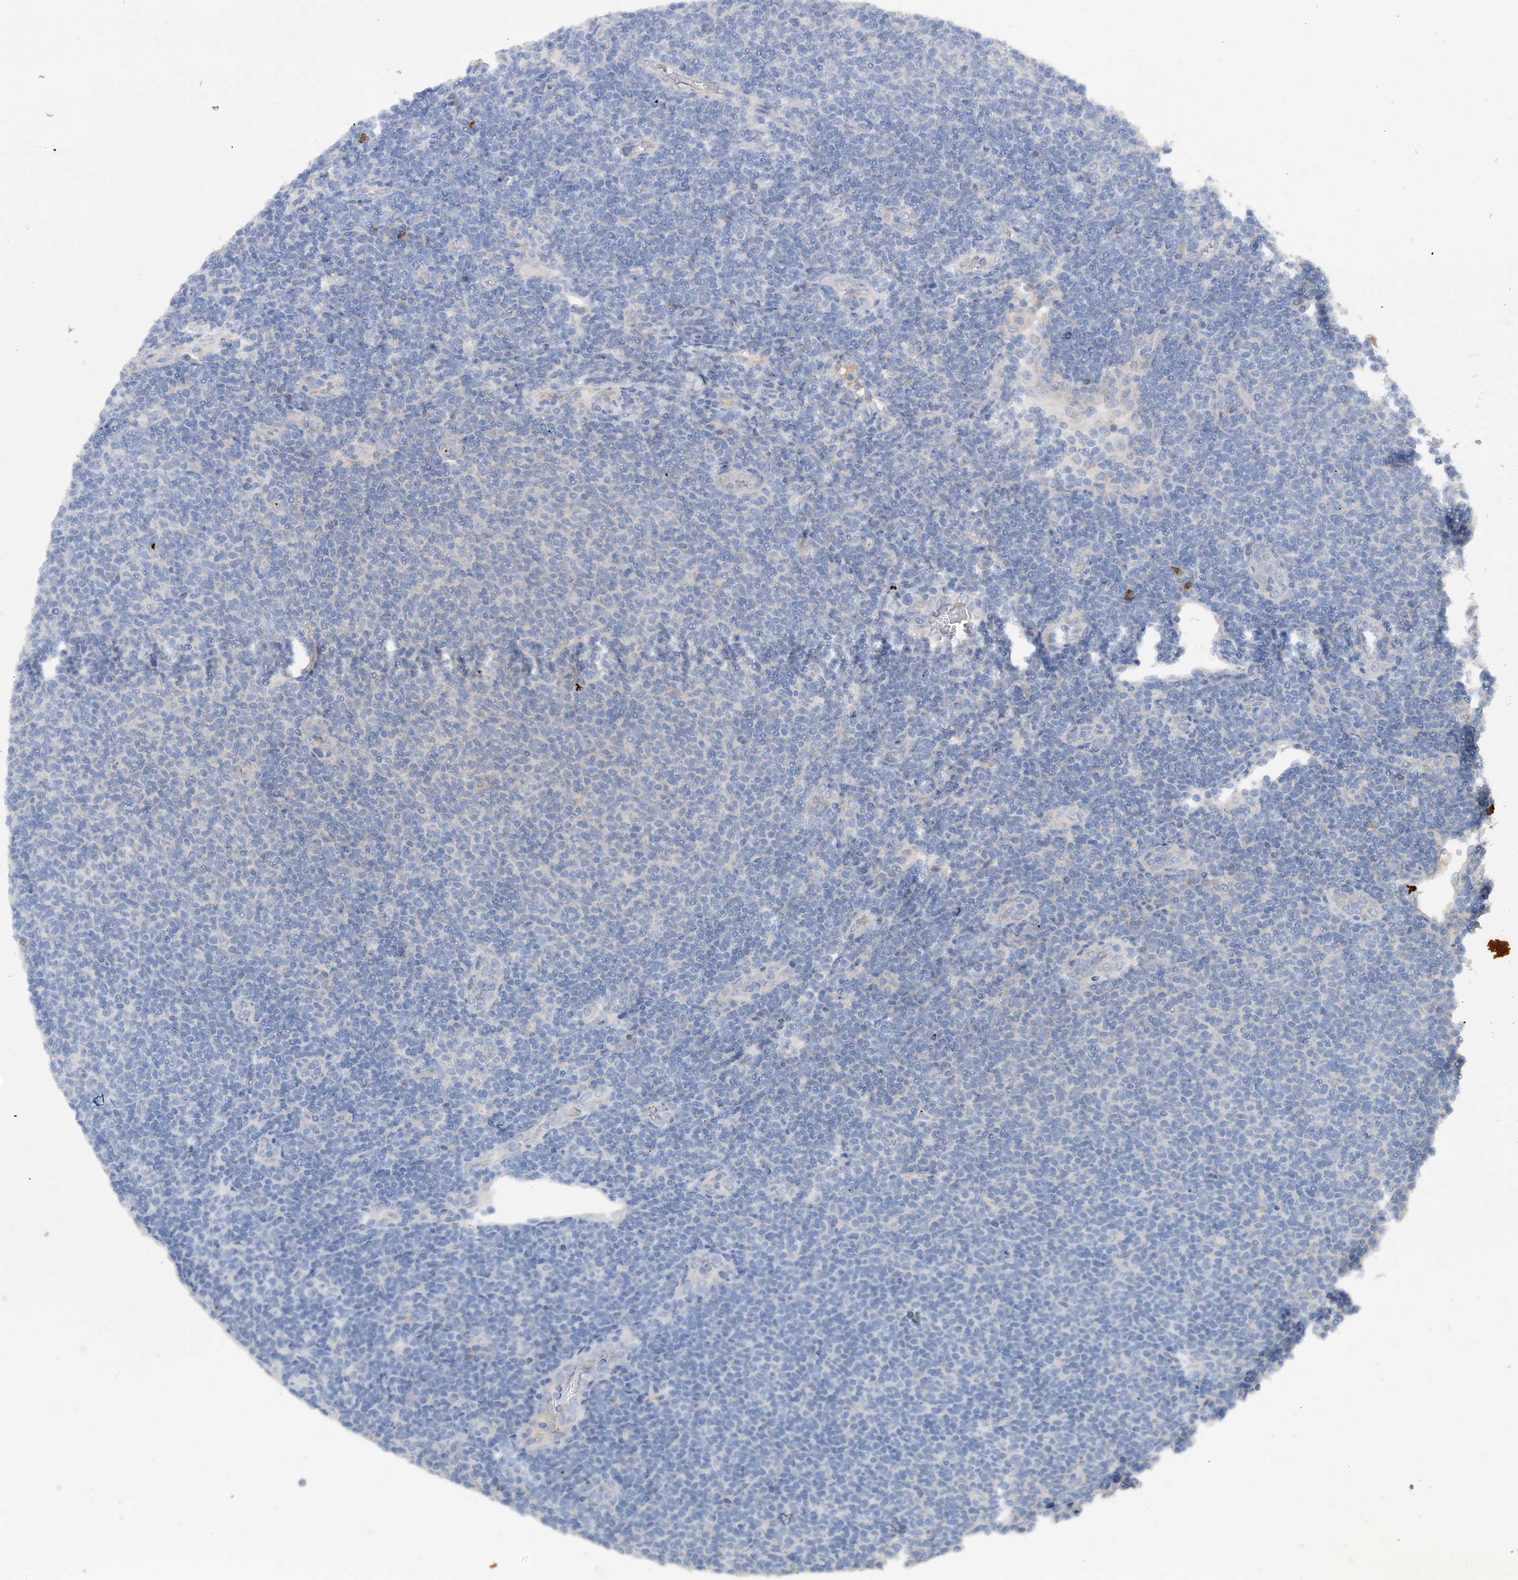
{"staining": {"intensity": "negative", "quantity": "none", "location": "none"}, "tissue": "lymphoma", "cell_type": "Tumor cells", "image_type": "cancer", "snomed": [{"axis": "morphology", "description": "Malignant lymphoma, non-Hodgkin's type, Low grade"}, {"axis": "topography", "description": "Lymph node"}], "caption": "Immunohistochemical staining of malignant lymphoma, non-Hodgkin's type (low-grade) shows no significant staining in tumor cells.", "gene": "SLC5A11", "patient": {"sex": "male", "age": 66}}